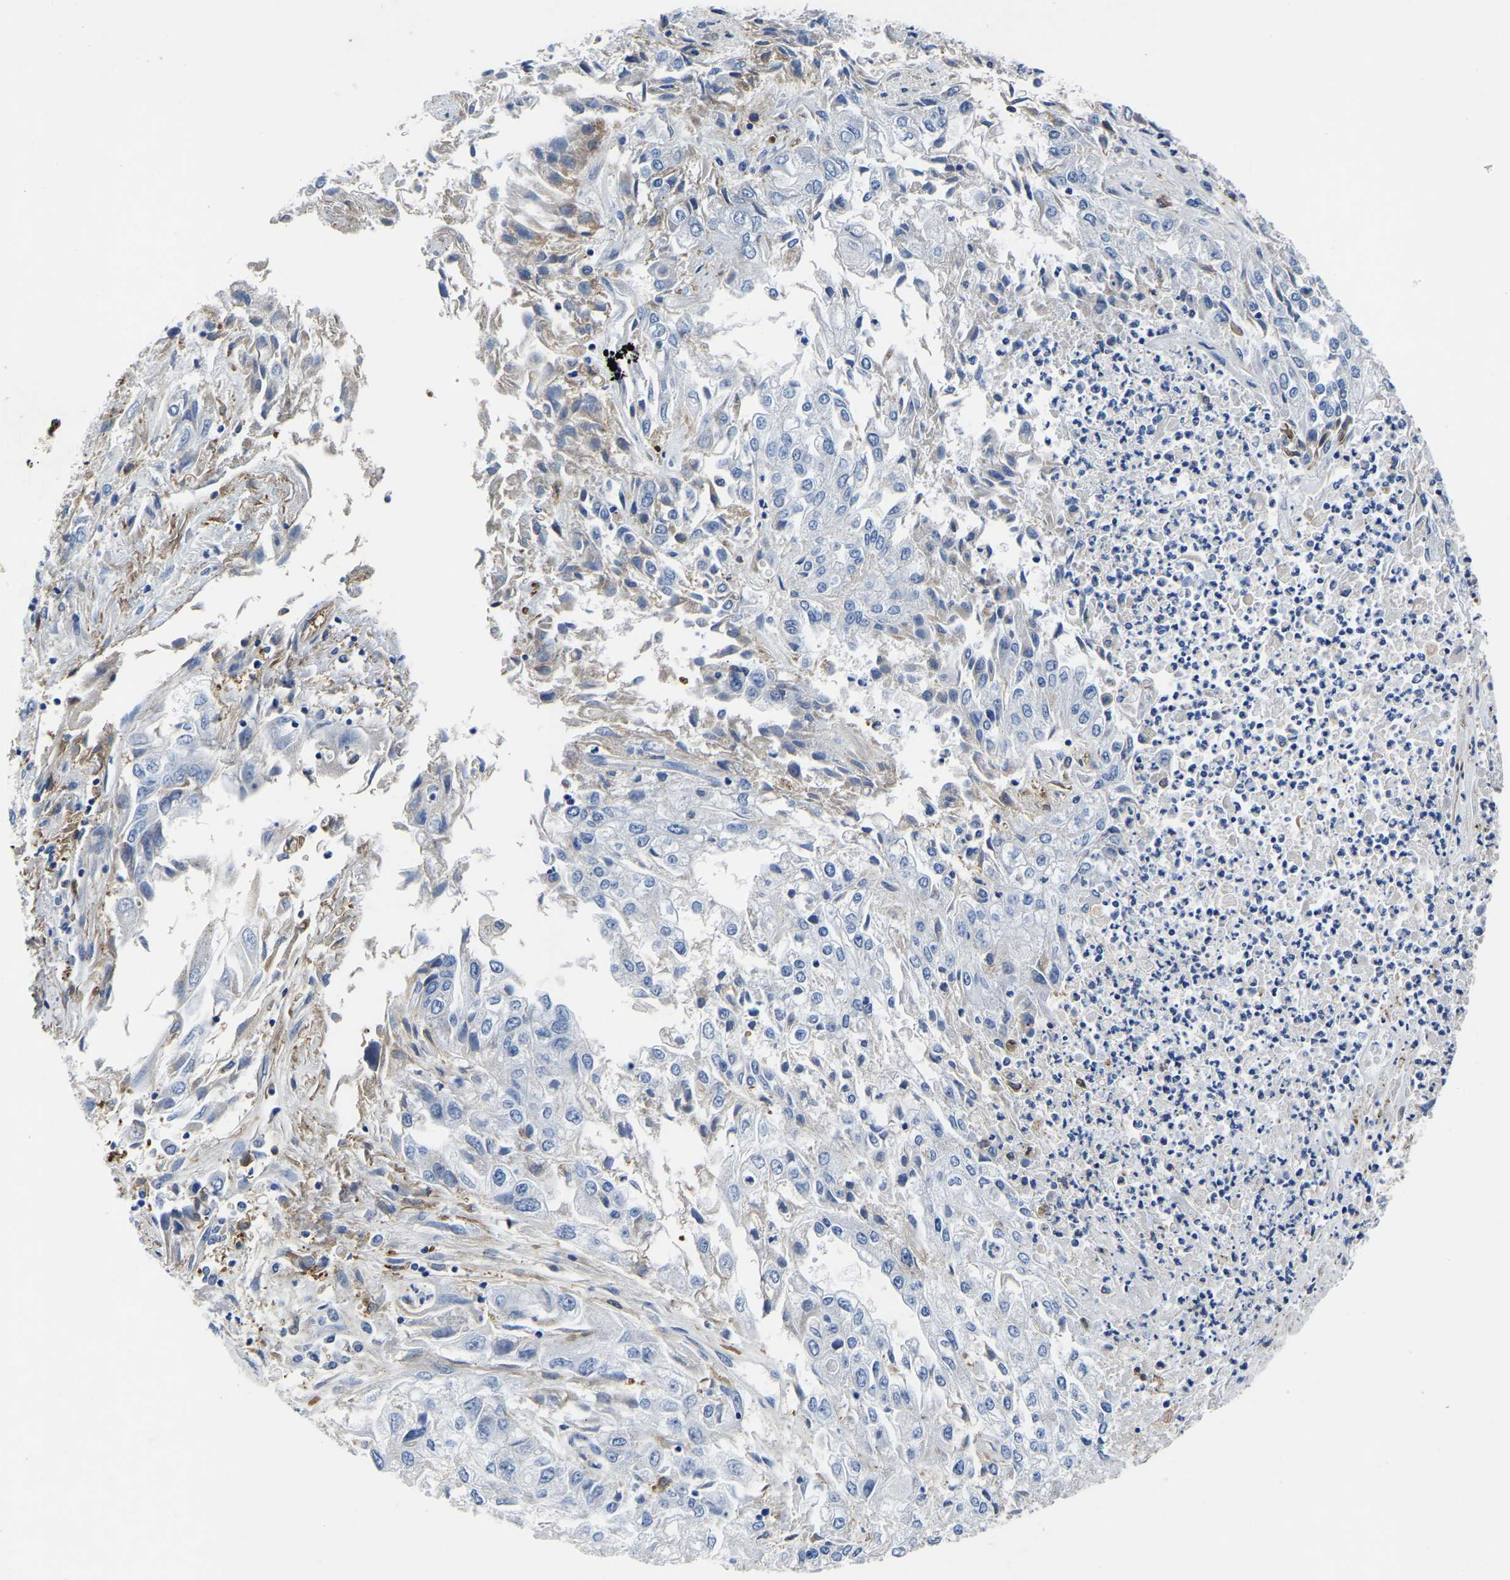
{"staining": {"intensity": "negative", "quantity": "none", "location": "none"}, "tissue": "endometrial cancer", "cell_type": "Tumor cells", "image_type": "cancer", "snomed": [{"axis": "morphology", "description": "Adenocarcinoma, NOS"}, {"axis": "topography", "description": "Endometrium"}], "caption": "Tumor cells are negative for protein expression in human endometrial cancer (adenocarcinoma).", "gene": "ATG2B", "patient": {"sex": "female", "age": 49}}